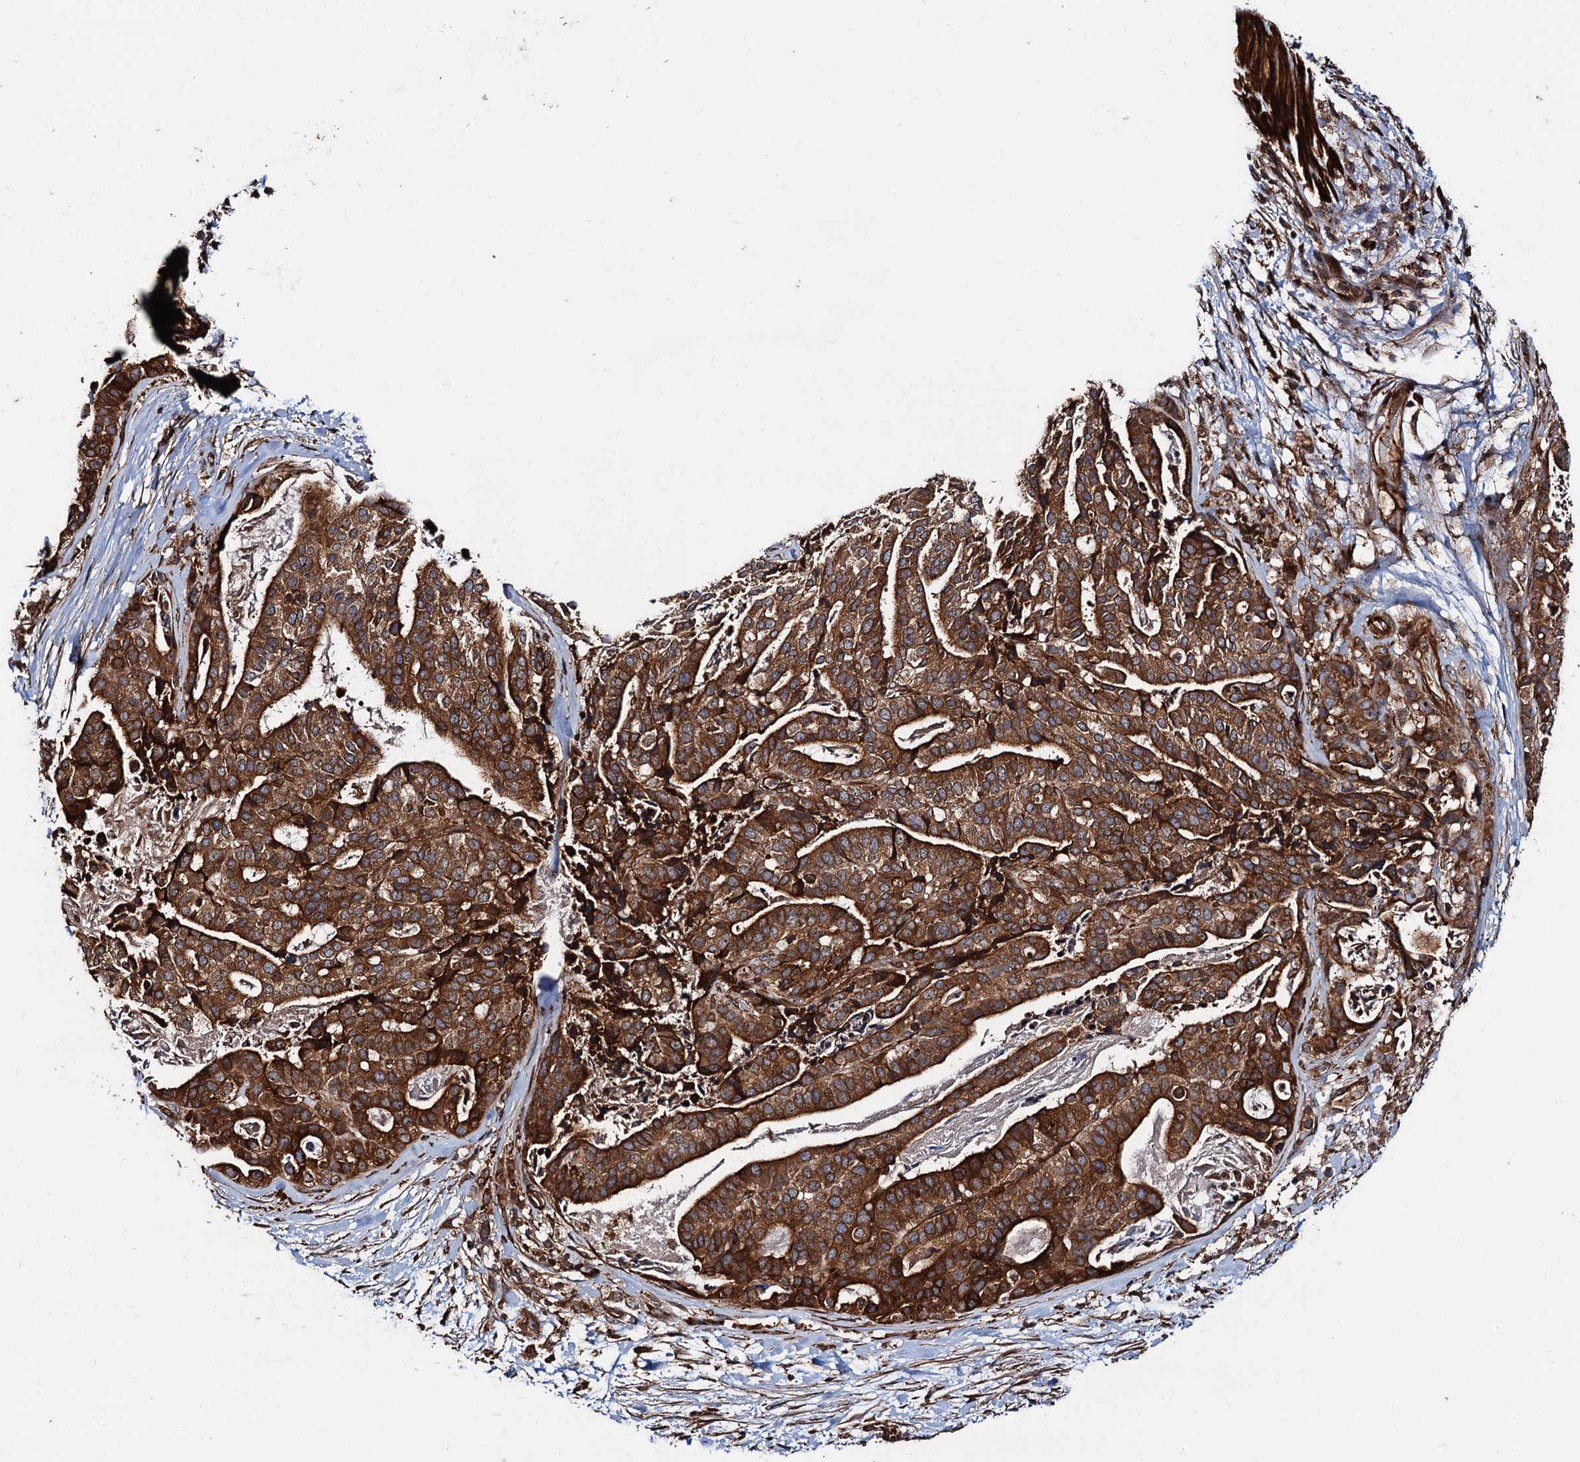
{"staining": {"intensity": "strong", "quantity": ">75%", "location": "cytoplasmic/membranous"}, "tissue": "stomach cancer", "cell_type": "Tumor cells", "image_type": "cancer", "snomed": [{"axis": "morphology", "description": "Adenocarcinoma, NOS"}, {"axis": "topography", "description": "Stomach"}], "caption": "Protein analysis of stomach cancer (adenocarcinoma) tissue demonstrates strong cytoplasmic/membranous positivity in approximately >75% of tumor cells. The protein of interest is shown in brown color, while the nuclei are stained blue.", "gene": "BORA", "patient": {"sex": "male", "age": 48}}